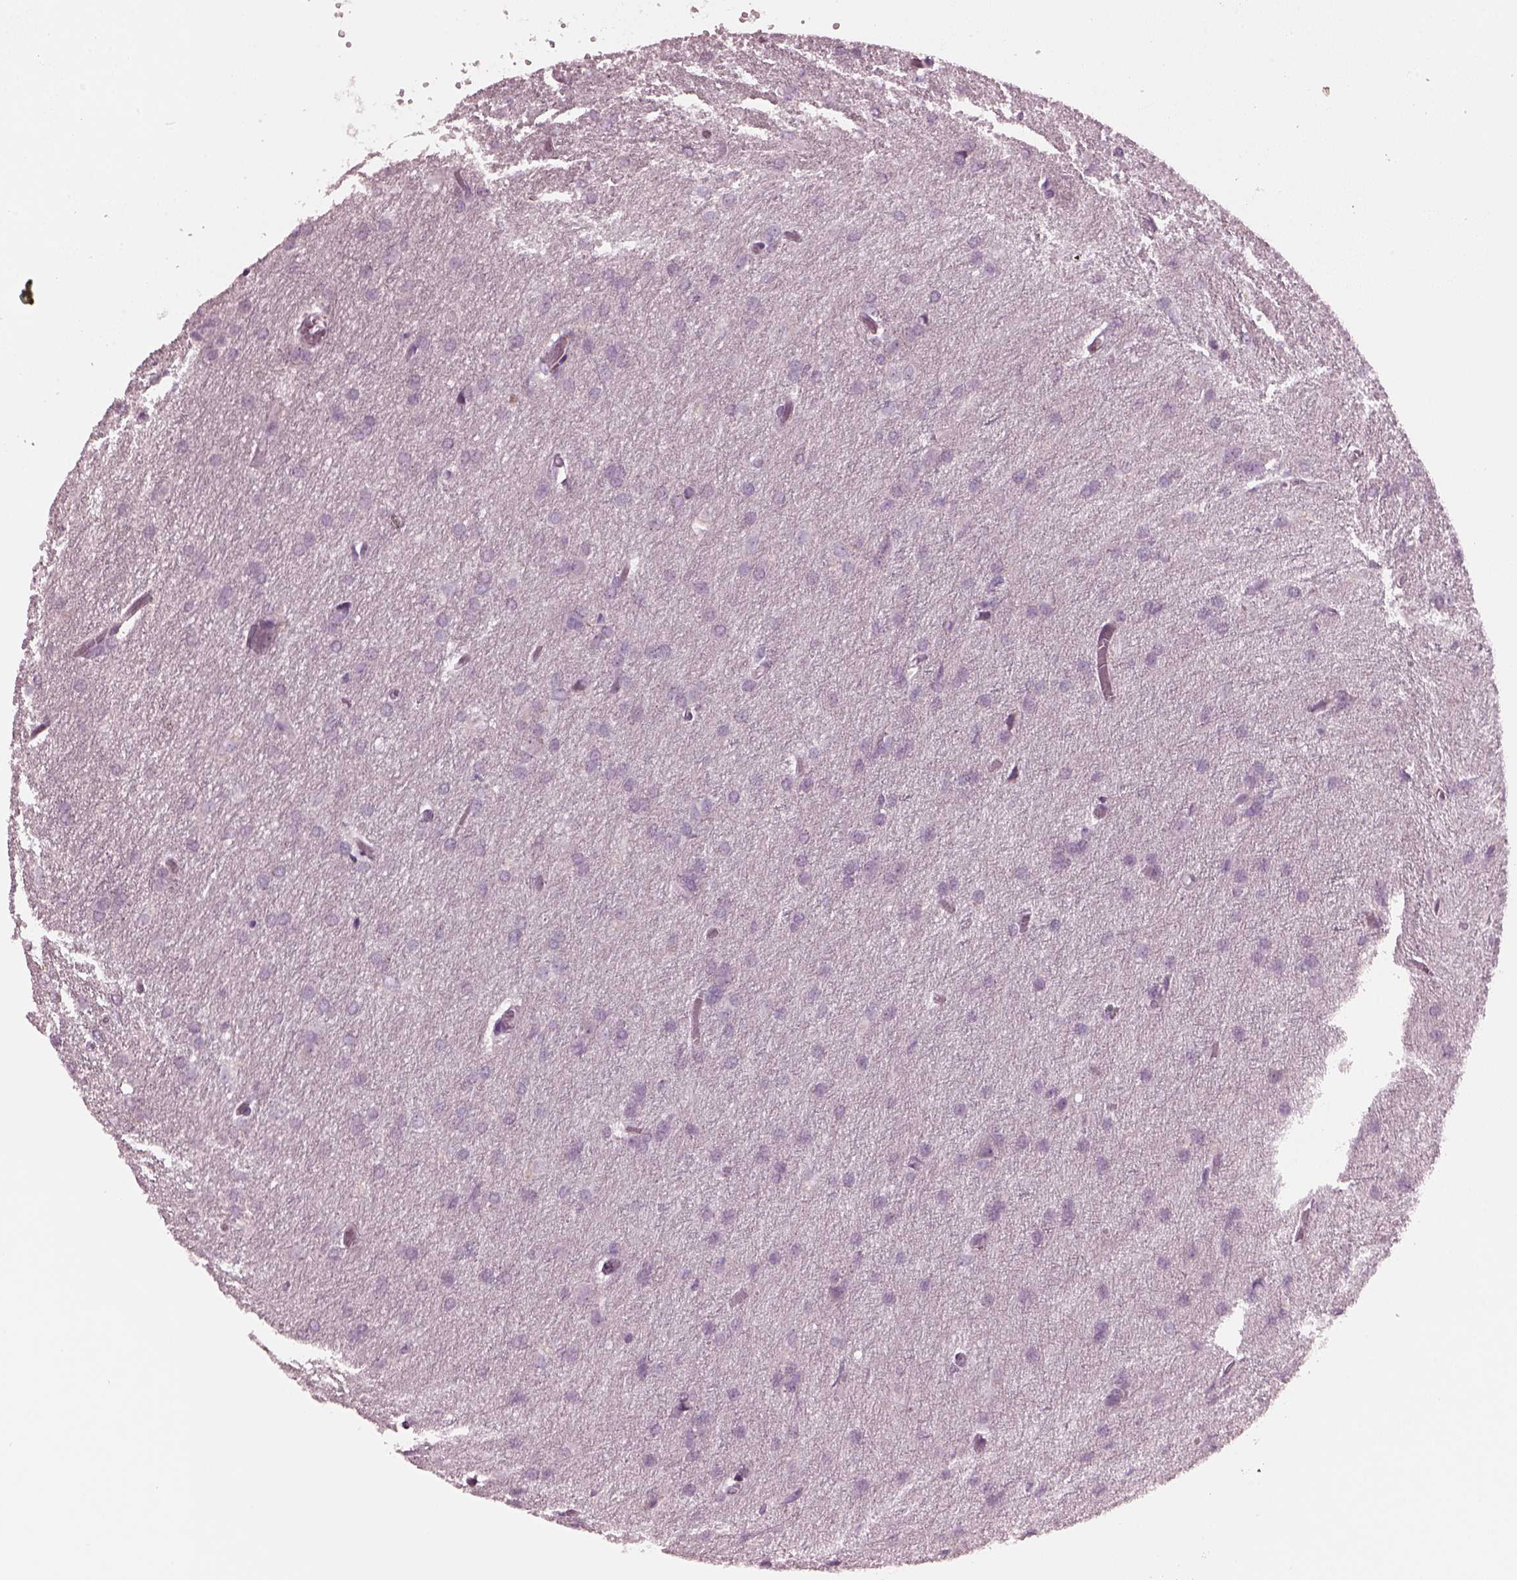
{"staining": {"intensity": "negative", "quantity": "none", "location": "none"}, "tissue": "glioma", "cell_type": "Tumor cells", "image_type": "cancer", "snomed": [{"axis": "morphology", "description": "Glioma, malignant, High grade"}, {"axis": "topography", "description": "Brain"}], "caption": "The photomicrograph displays no significant expression in tumor cells of glioma.", "gene": "SLAMF8", "patient": {"sex": "male", "age": 68}}